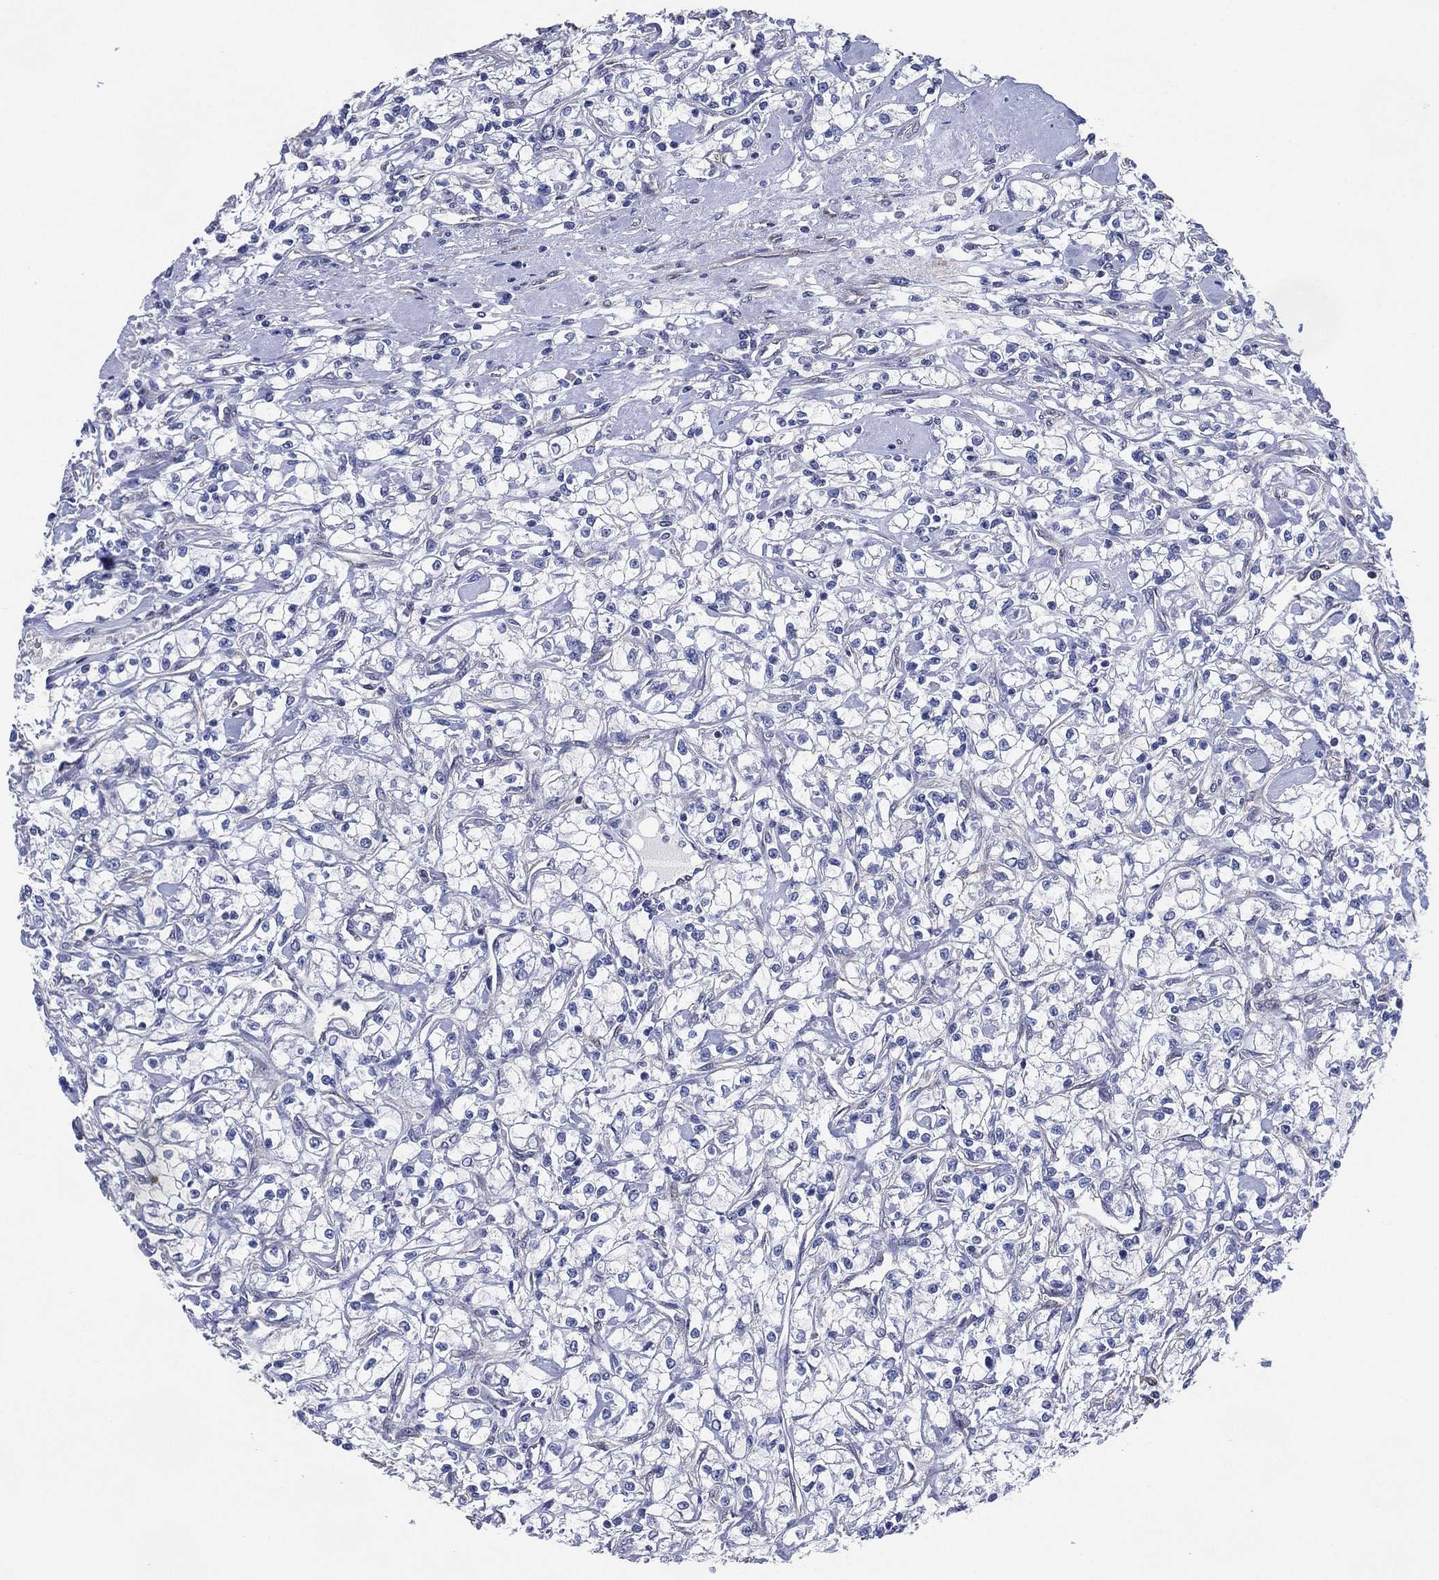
{"staining": {"intensity": "negative", "quantity": "none", "location": "none"}, "tissue": "renal cancer", "cell_type": "Tumor cells", "image_type": "cancer", "snomed": [{"axis": "morphology", "description": "Adenocarcinoma, NOS"}, {"axis": "topography", "description": "Kidney"}], "caption": "The histopathology image displays no significant staining in tumor cells of renal adenocarcinoma.", "gene": "AK1", "patient": {"sex": "female", "age": 59}}